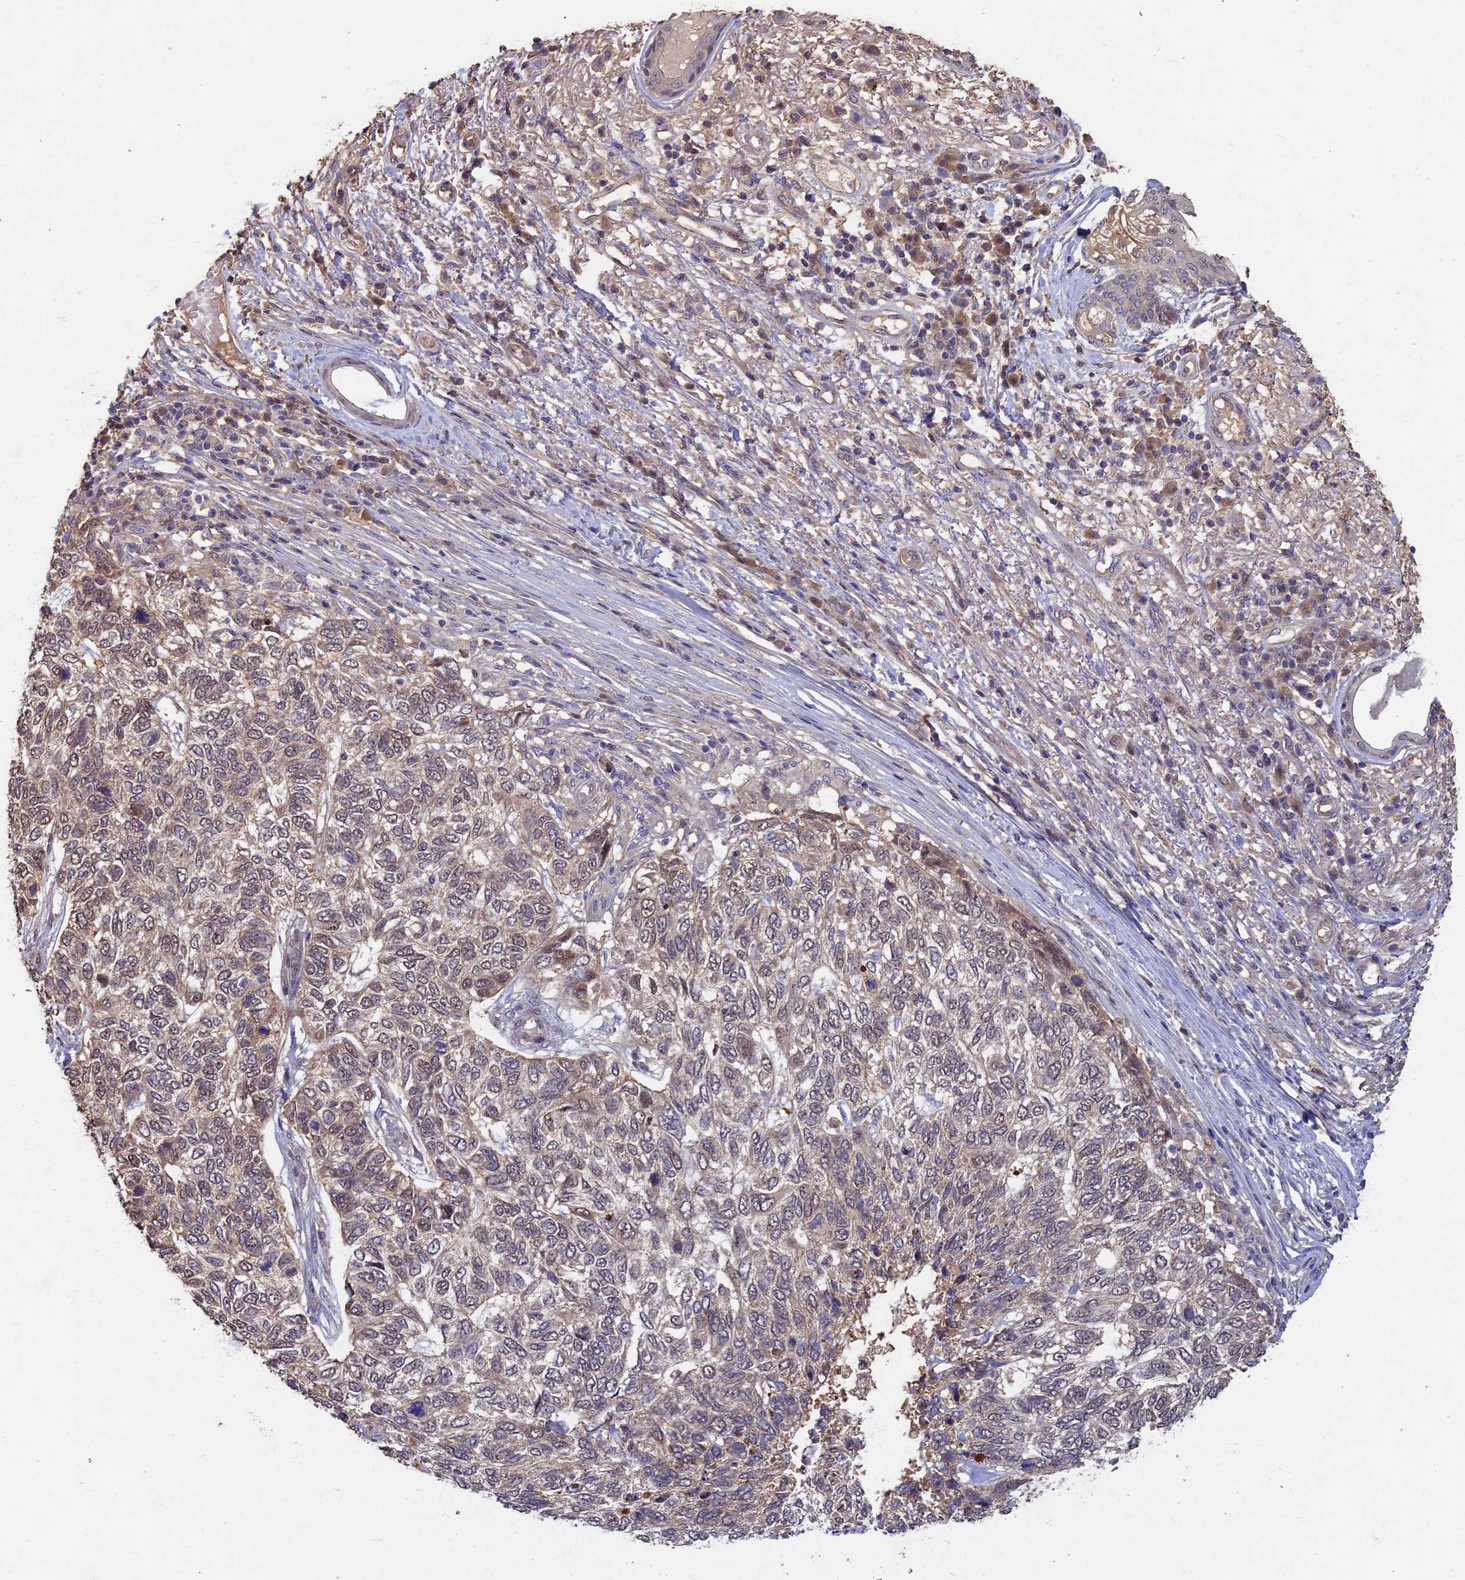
{"staining": {"intensity": "weak", "quantity": "<25%", "location": "cytoplasmic/membranous"}, "tissue": "skin cancer", "cell_type": "Tumor cells", "image_type": "cancer", "snomed": [{"axis": "morphology", "description": "Basal cell carcinoma"}, {"axis": "topography", "description": "Skin"}], "caption": "There is no significant expression in tumor cells of basal cell carcinoma (skin).", "gene": "RSPH3", "patient": {"sex": "female", "age": 65}}